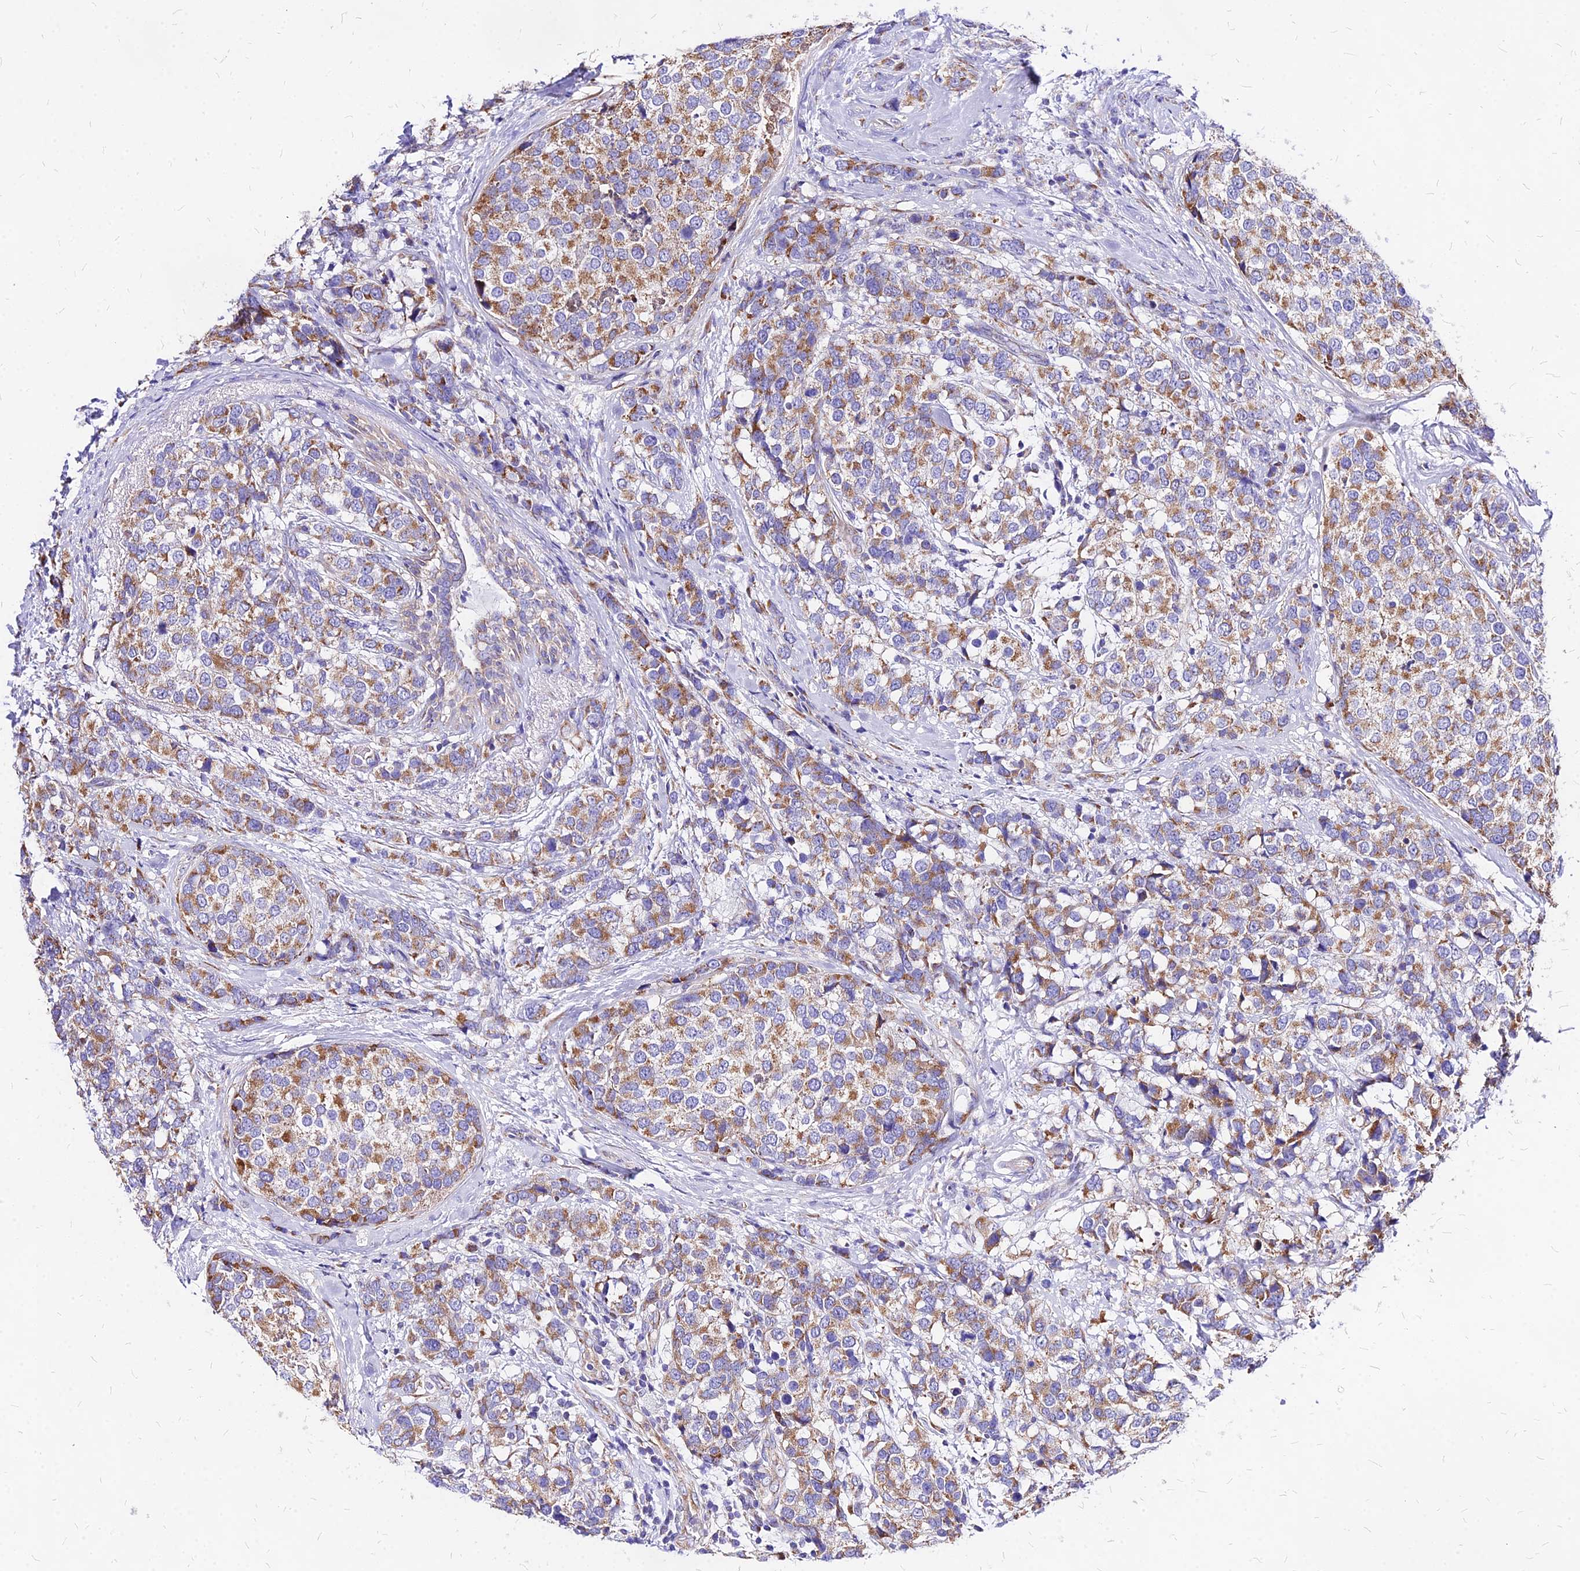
{"staining": {"intensity": "moderate", "quantity": ">75%", "location": "cytoplasmic/membranous"}, "tissue": "breast cancer", "cell_type": "Tumor cells", "image_type": "cancer", "snomed": [{"axis": "morphology", "description": "Lobular carcinoma"}, {"axis": "topography", "description": "Breast"}], "caption": "Immunohistochemical staining of human breast cancer (lobular carcinoma) shows medium levels of moderate cytoplasmic/membranous positivity in approximately >75% of tumor cells. (Brightfield microscopy of DAB IHC at high magnification).", "gene": "MRPL3", "patient": {"sex": "female", "age": 59}}